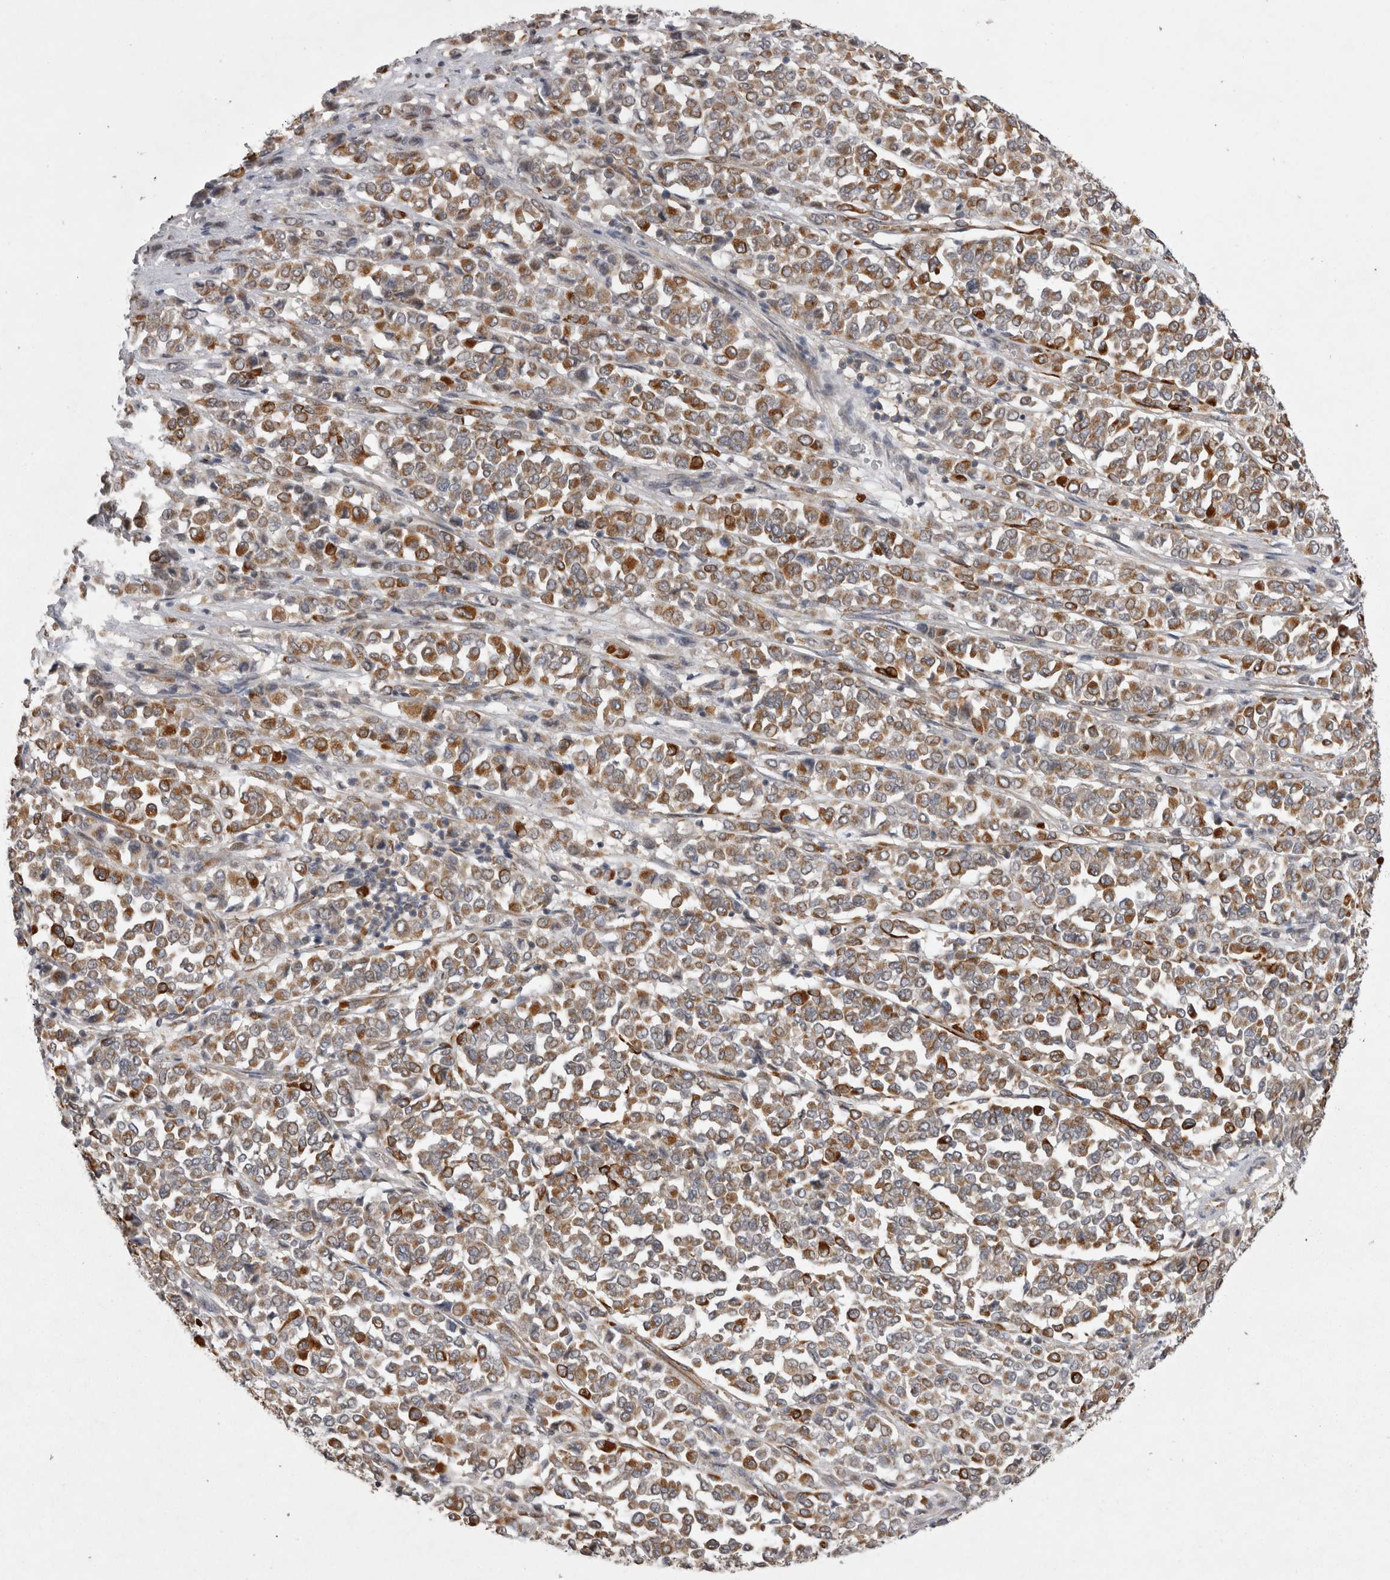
{"staining": {"intensity": "weak", "quantity": ">75%", "location": "cytoplasmic/membranous"}, "tissue": "melanoma", "cell_type": "Tumor cells", "image_type": "cancer", "snomed": [{"axis": "morphology", "description": "Malignant melanoma, Metastatic site"}, {"axis": "topography", "description": "Pancreas"}], "caption": "Protein expression analysis of human melanoma reveals weak cytoplasmic/membranous staining in about >75% of tumor cells.", "gene": "TSPOAP1", "patient": {"sex": "female", "age": 30}}